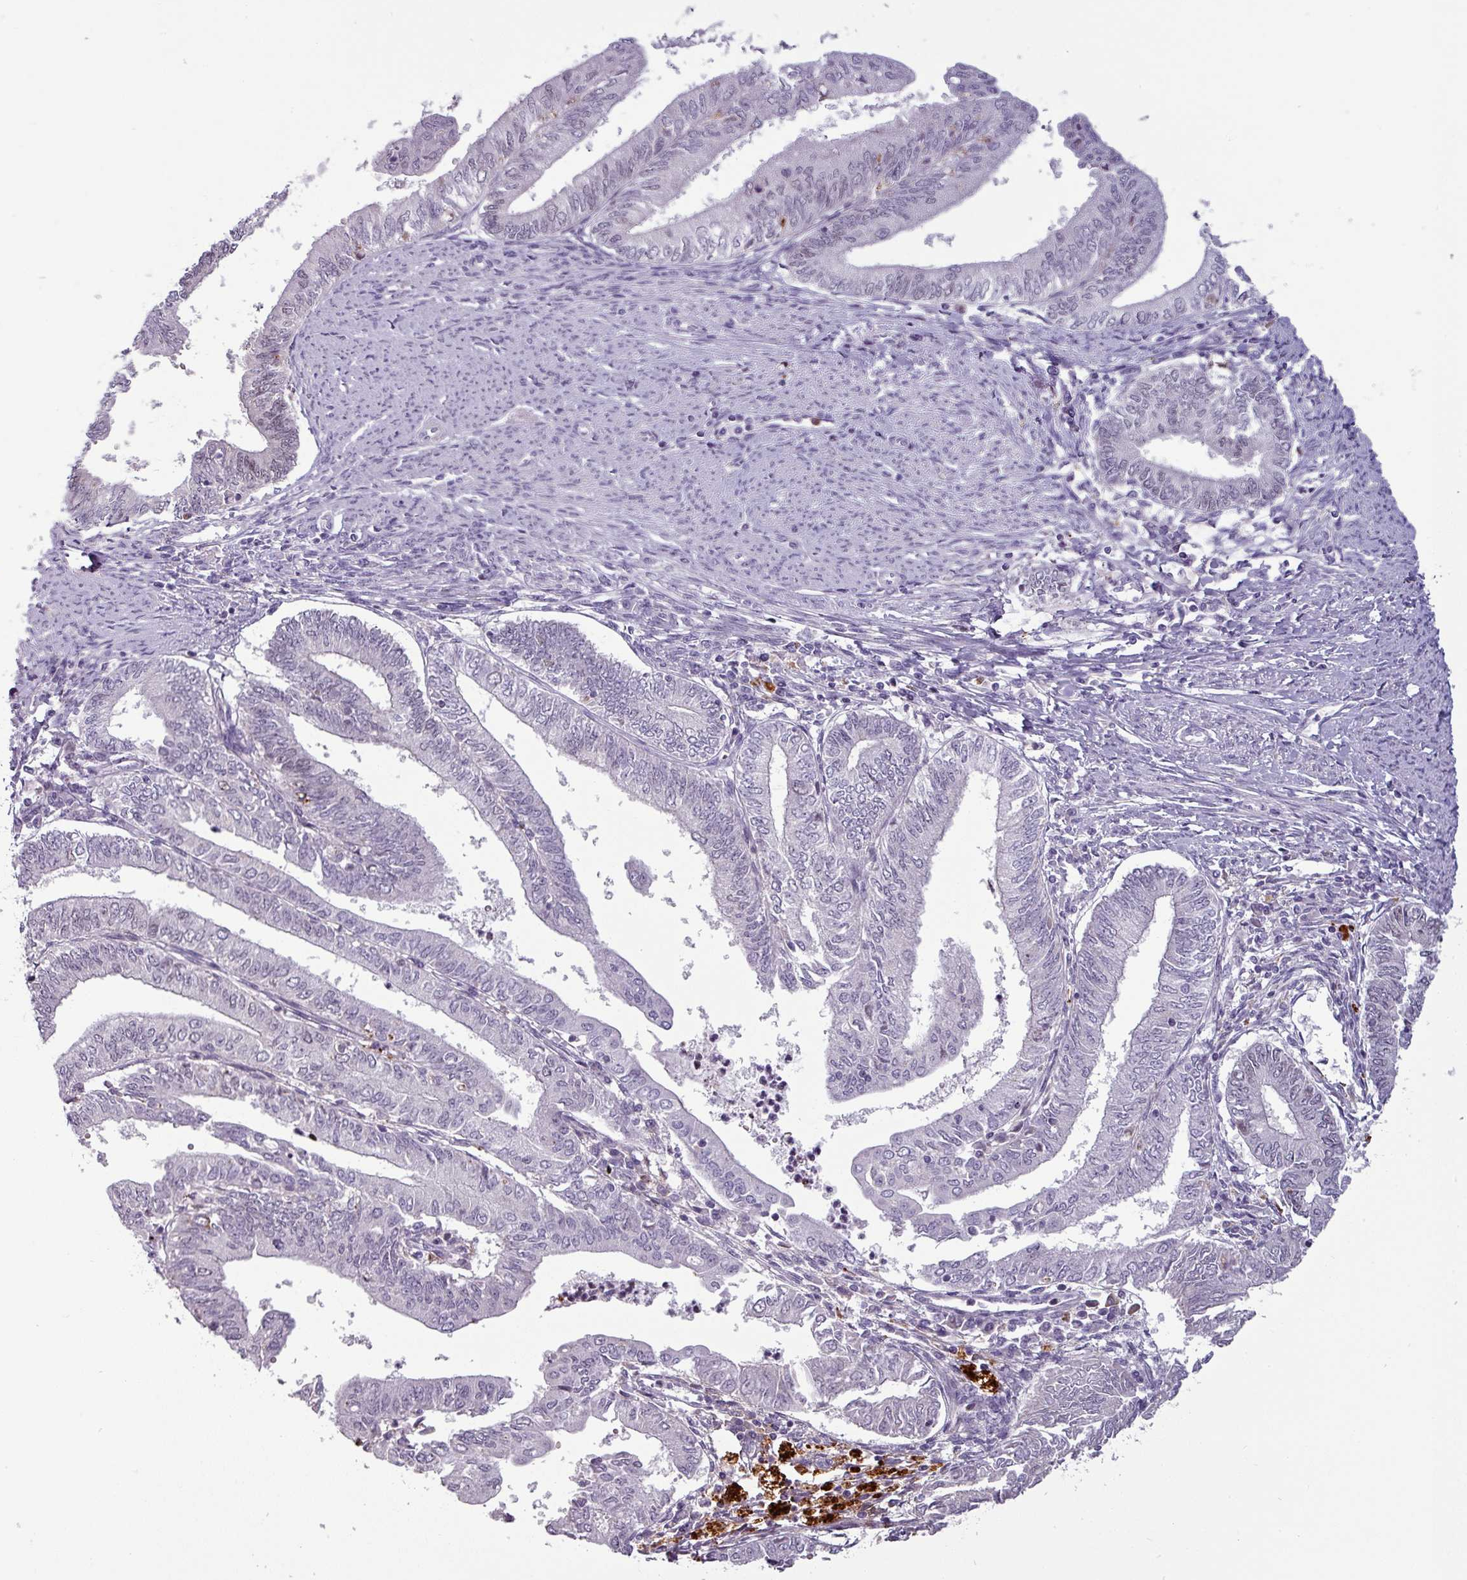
{"staining": {"intensity": "negative", "quantity": "none", "location": "none"}, "tissue": "endometrial cancer", "cell_type": "Tumor cells", "image_type": "cancer", "snomed": [{"axis": "morphology", "description": "Adenocarcinoma, NOS"}, {"axis": "topography", "description": "Endometrium"}], "caption": "An immunohistochemistry image of endometrial cancer is shown. There is no staining in tumor cells of endometrial cancer. The staining was performed using DAB (3,3'-diaminobenzidine) to visualize the protein expression in brown, while the nuclei were stained in blue with hematoxylin (Magnification: 20x).", "gene": "TMEFF1", "patient": {"sex": "female", "age": 66}}